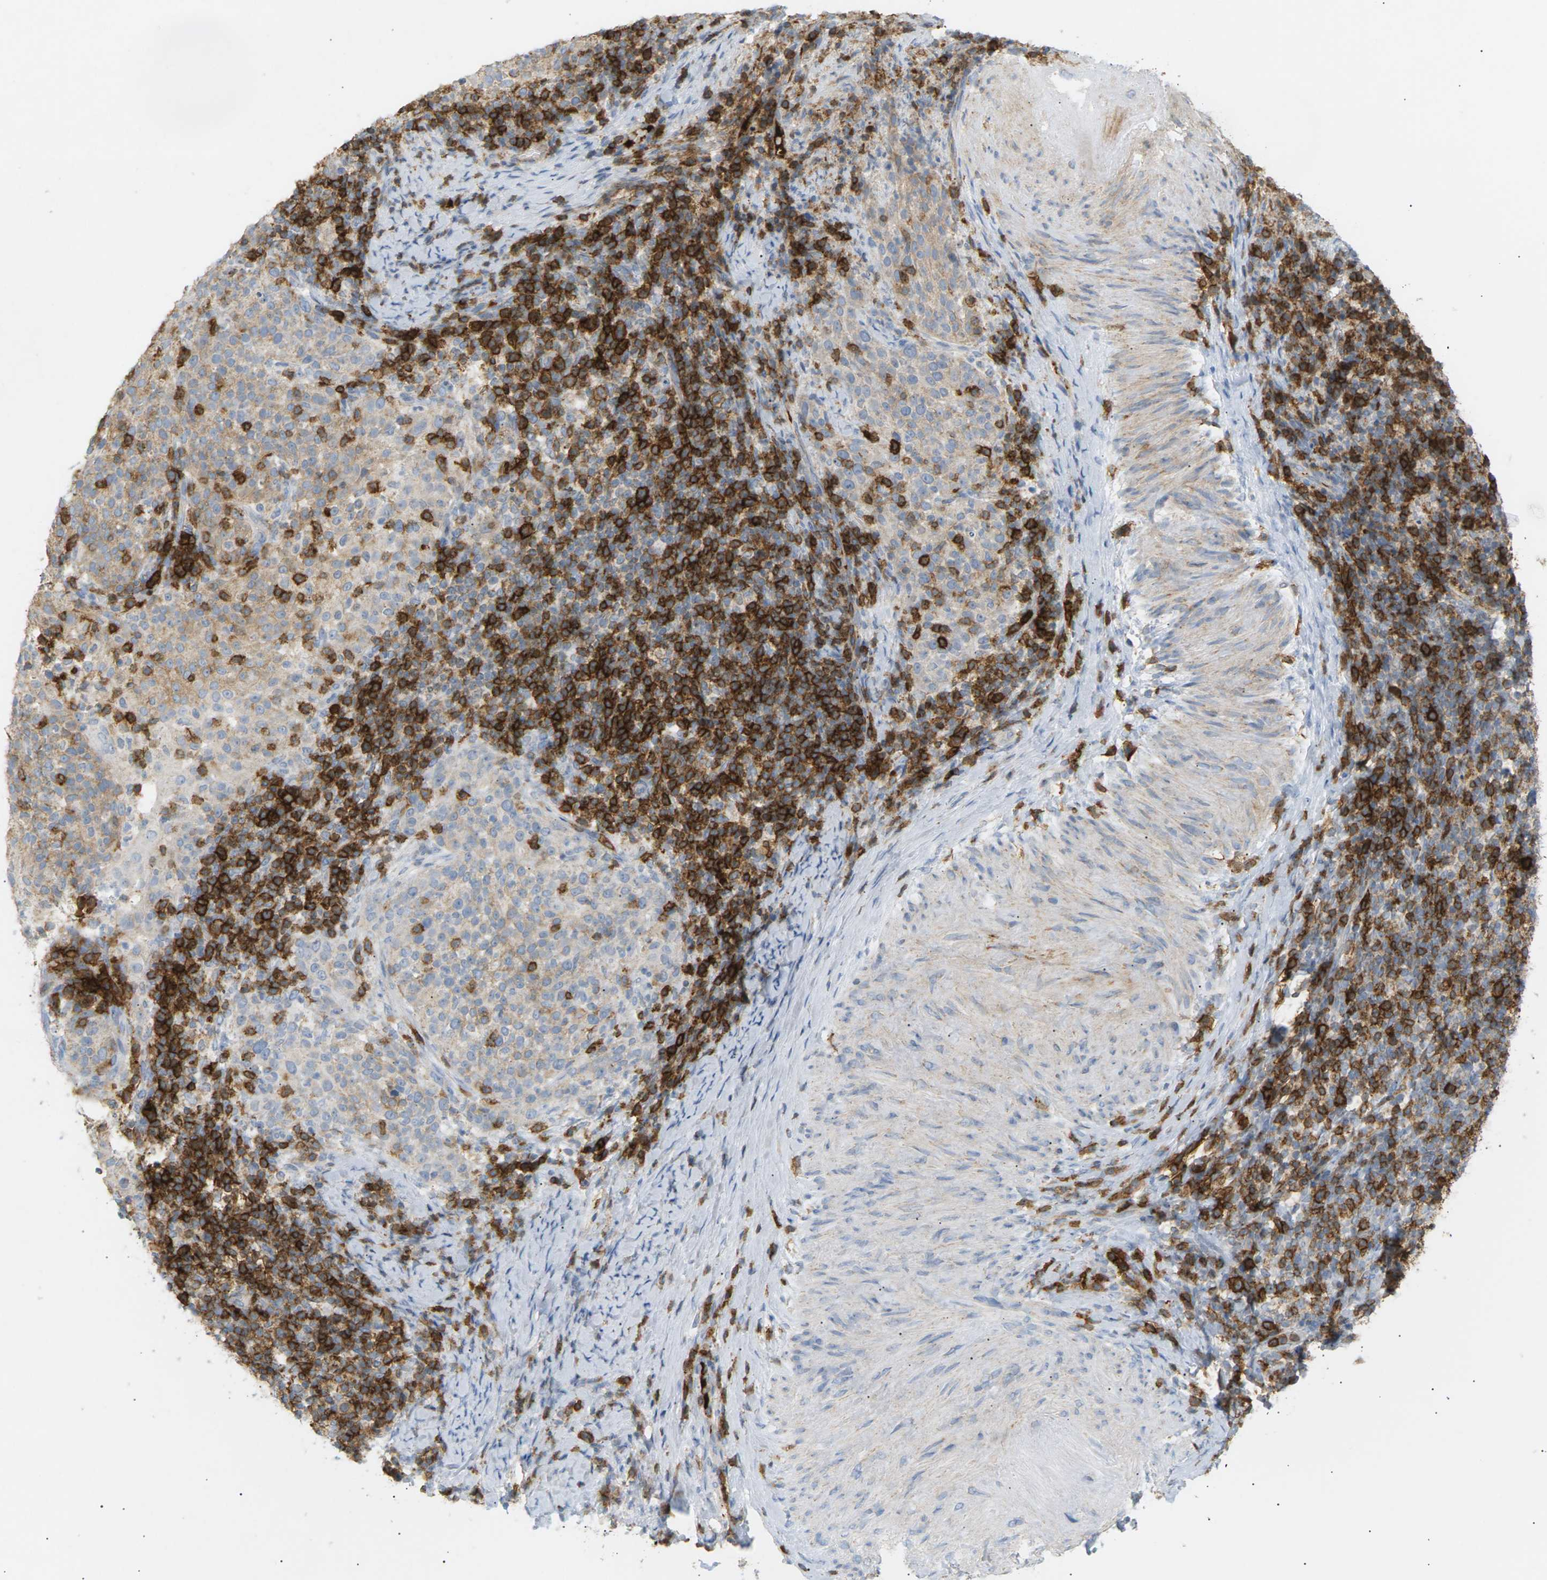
{"staining": {"intensity": "weak", "quantity": "<25%", "location": "cytoplasmic/membranous"}, "tissue": "cervical cancer", "cell_type": "Tumor cells", "image_type": "cancer", "snomed": [{"axis": "morphology", "description": "Squamous cell carcinoma, NOS"}, {"axis": "topography", "description": "Cervix"}], "caption": "Immunohistochemistry image of neoplastic tissue: human cervical cancer (squamous cell carcinoma) stained with DAB (3,3'-diaminobenzidine) shows no significant protein staining in tumor cells. (Stains: DAB (3,3'-diaminobenzidine) immunohistochemistry (IHC) with hematoxylin counter stain, Microscopy: brightfield microscopy at high magnification).", "gene": "LIME1", "patient": {"sex": "female", "age": 51}}